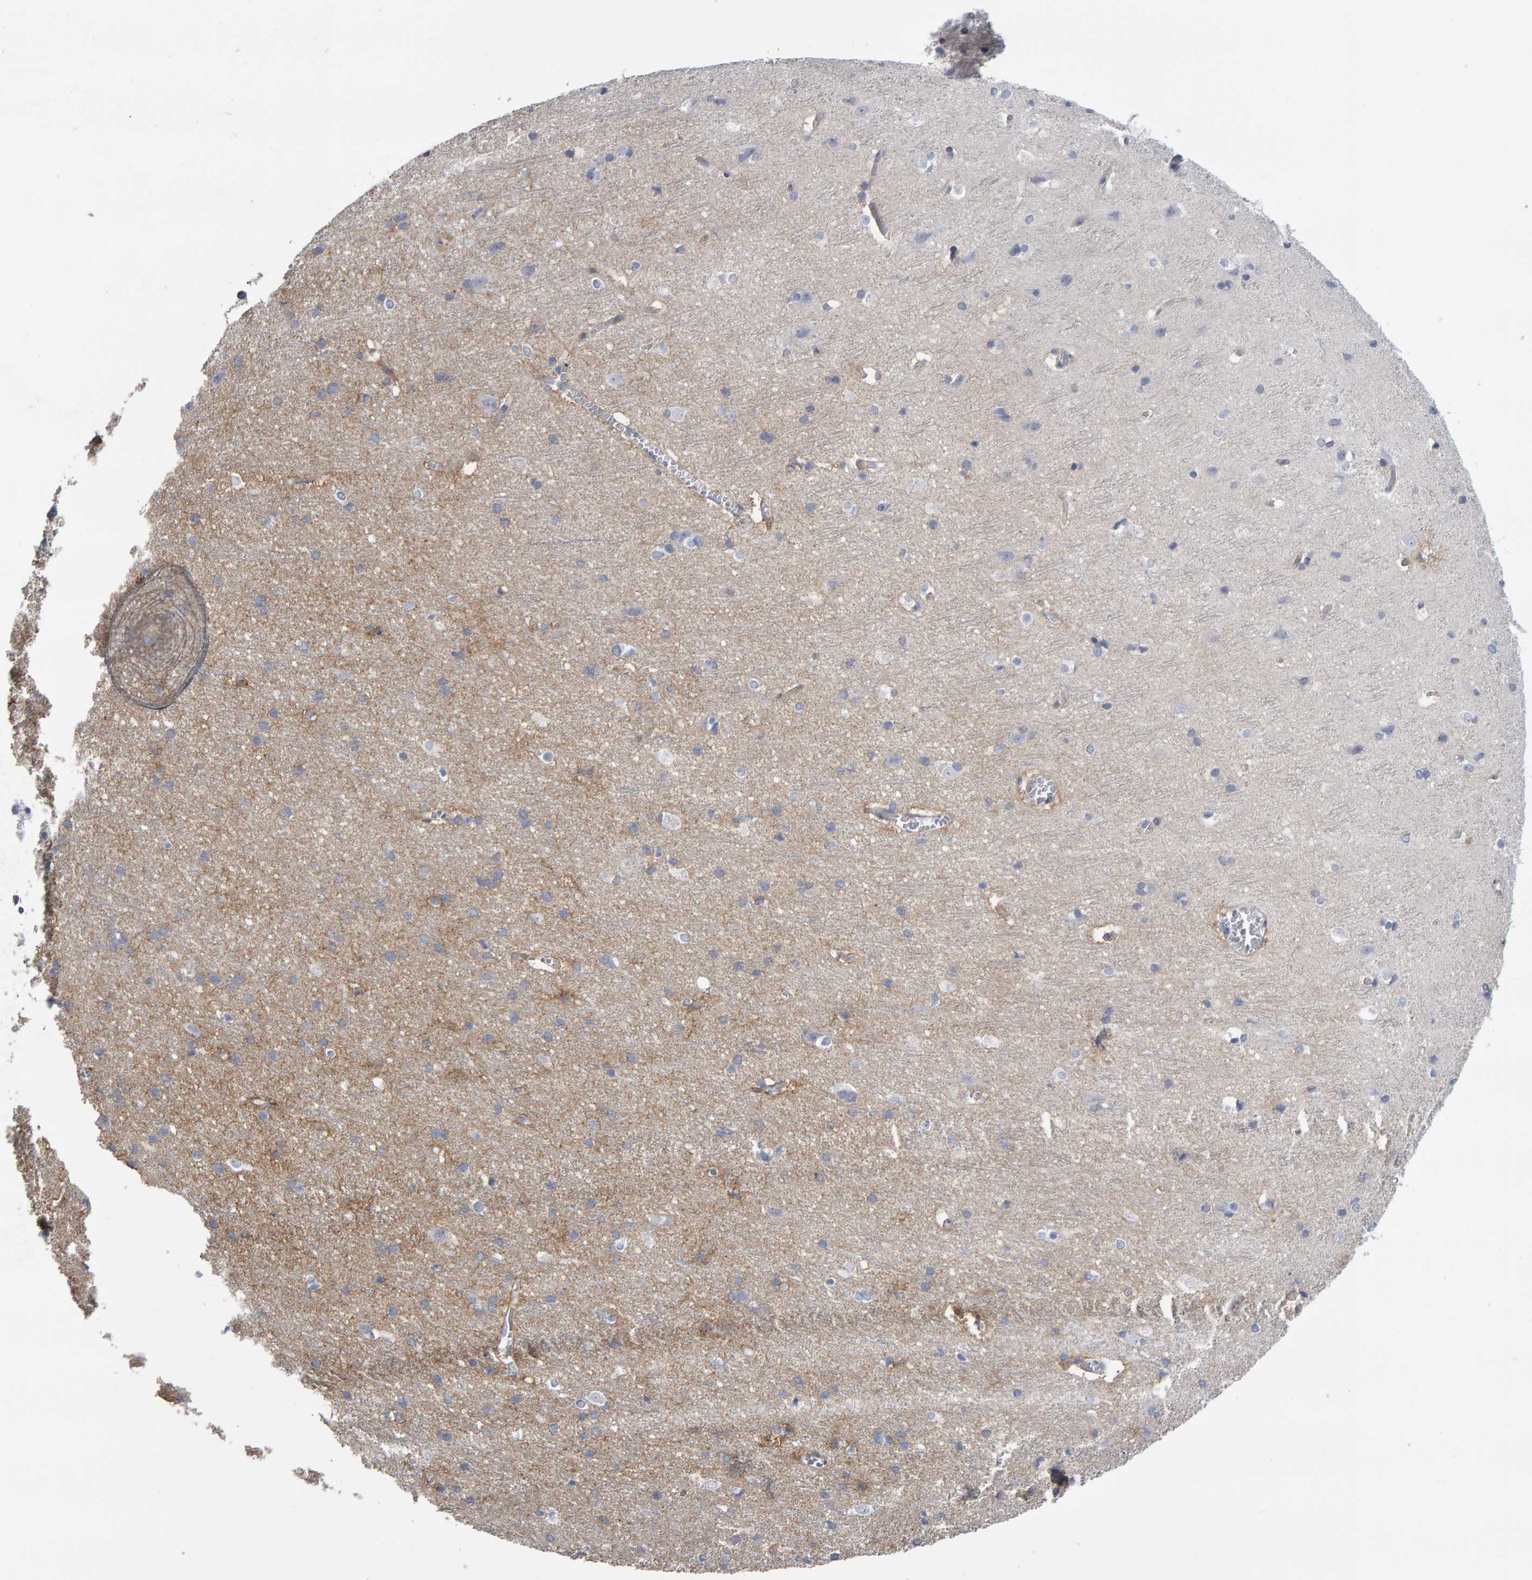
{"staining": {"intensity": "negative", "quantity": "none", "location": "none"}, "tissue": "cerebral cortex", "cell_type": "Endothelial cells", "image_type": "normal", "snomed": [{"axis": "morphology", "description": "Normal tissue, NOS"}, {"axis": "topography", "description": "Cerebral cortex"}], "caption": "High power microscopy micrograph of an immunohistochemistry micrograph of benign cerebral cortex, revealing no significant expression in endothelial cells.", "gene": "CD38", "patient": {"sex": "male", "age": 54}}